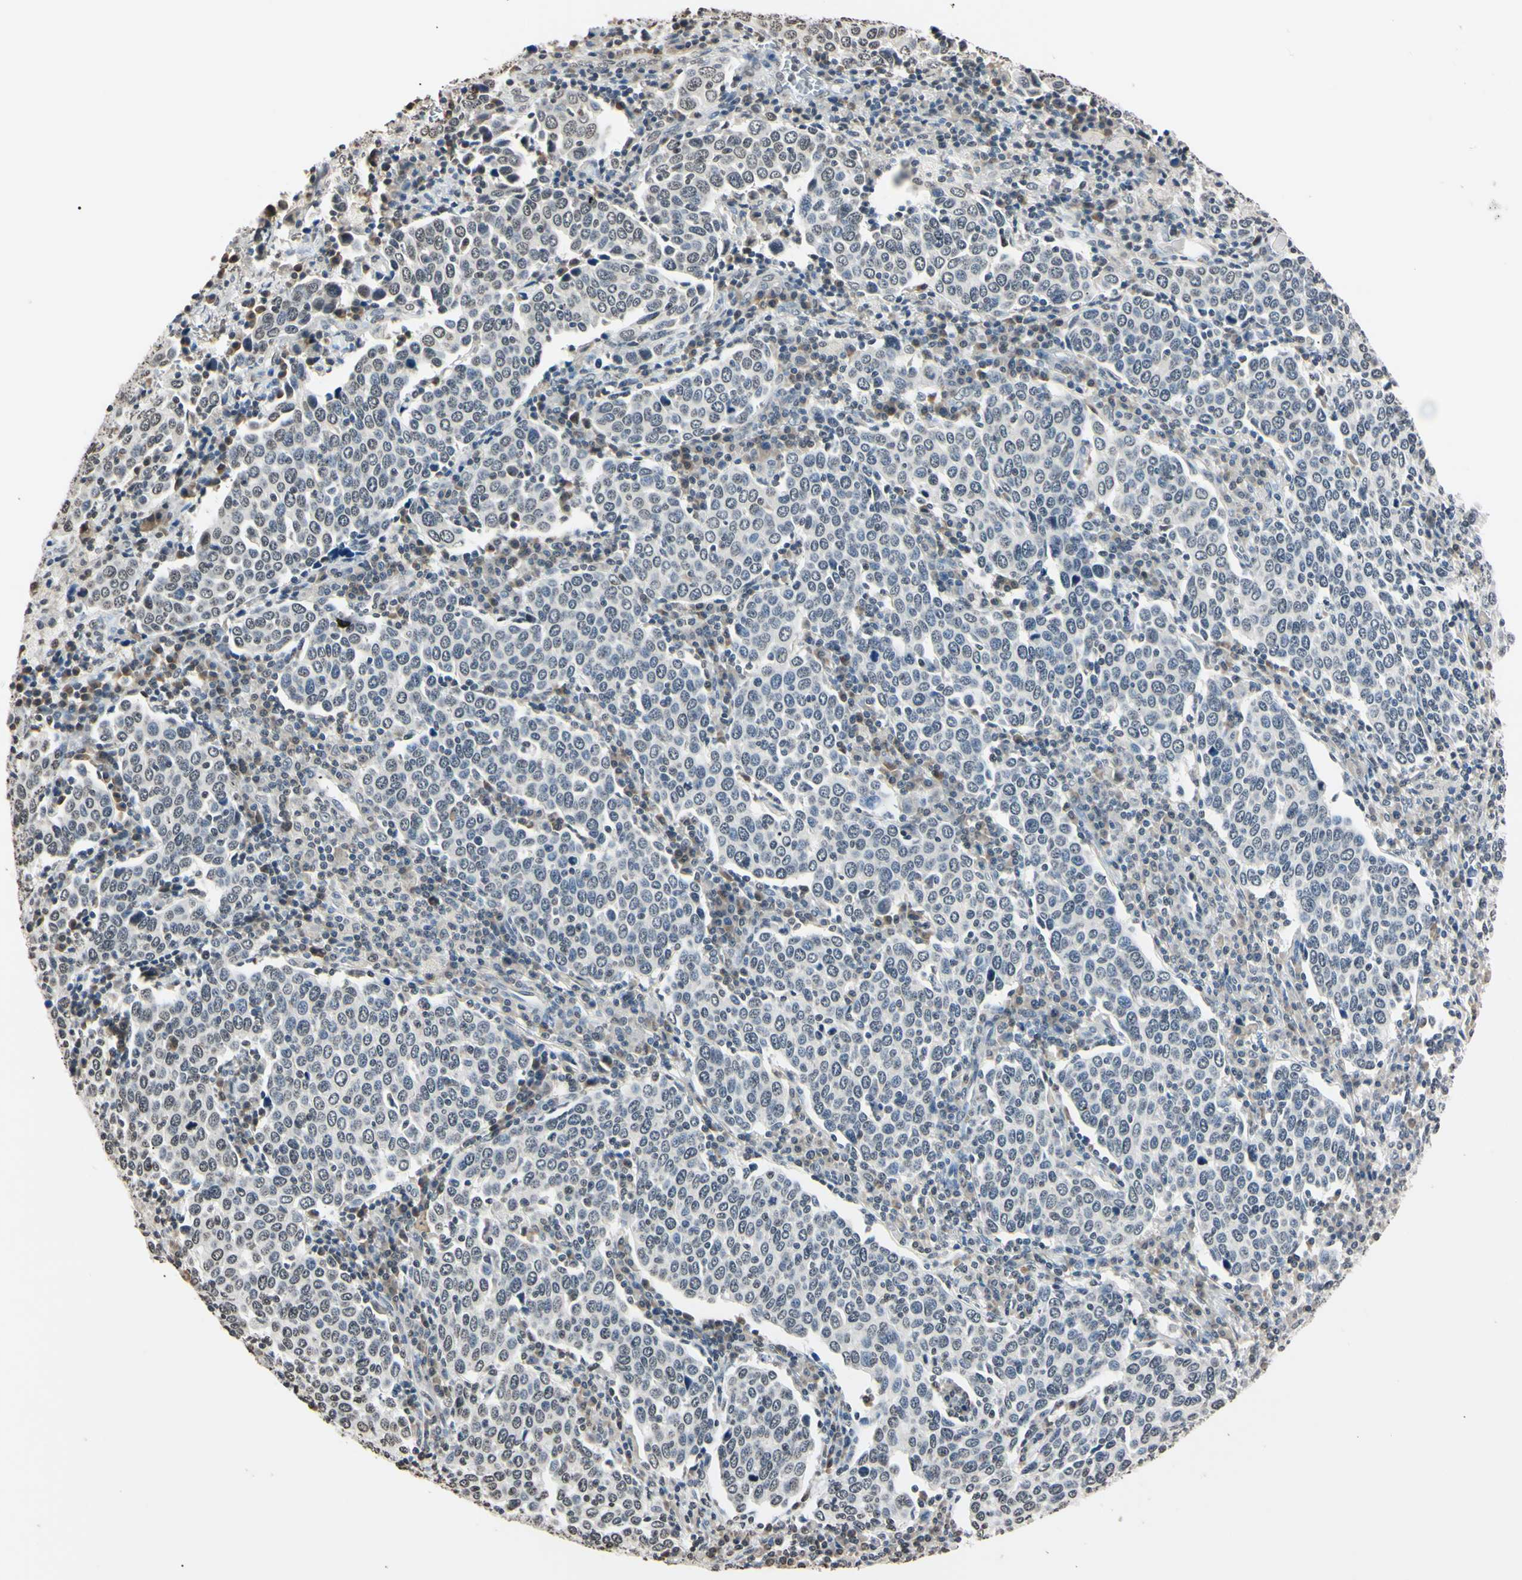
{"staining": {"intensity": "weak", "quantity": "<25%", "location": "nuclear"}, "tissue": "cervical cancer", "cell_type": "Tumor cells", "image_type": "cancer", "snomed": [{"axis": "morphology", "description": "Squamous cell carcinoma, NOS"}, {"axis": "topography", "description": "Cervix"}], "caption": "High magnification brightfield microscopy of cervical cancer (squamous cell carcinoma) stained with DAB (brown) and counterstained with hematoxylin (blue): tumor cells show no significant positivity.", "gene": "CDC45", "patient": {"sex": "female", "age": 40}}